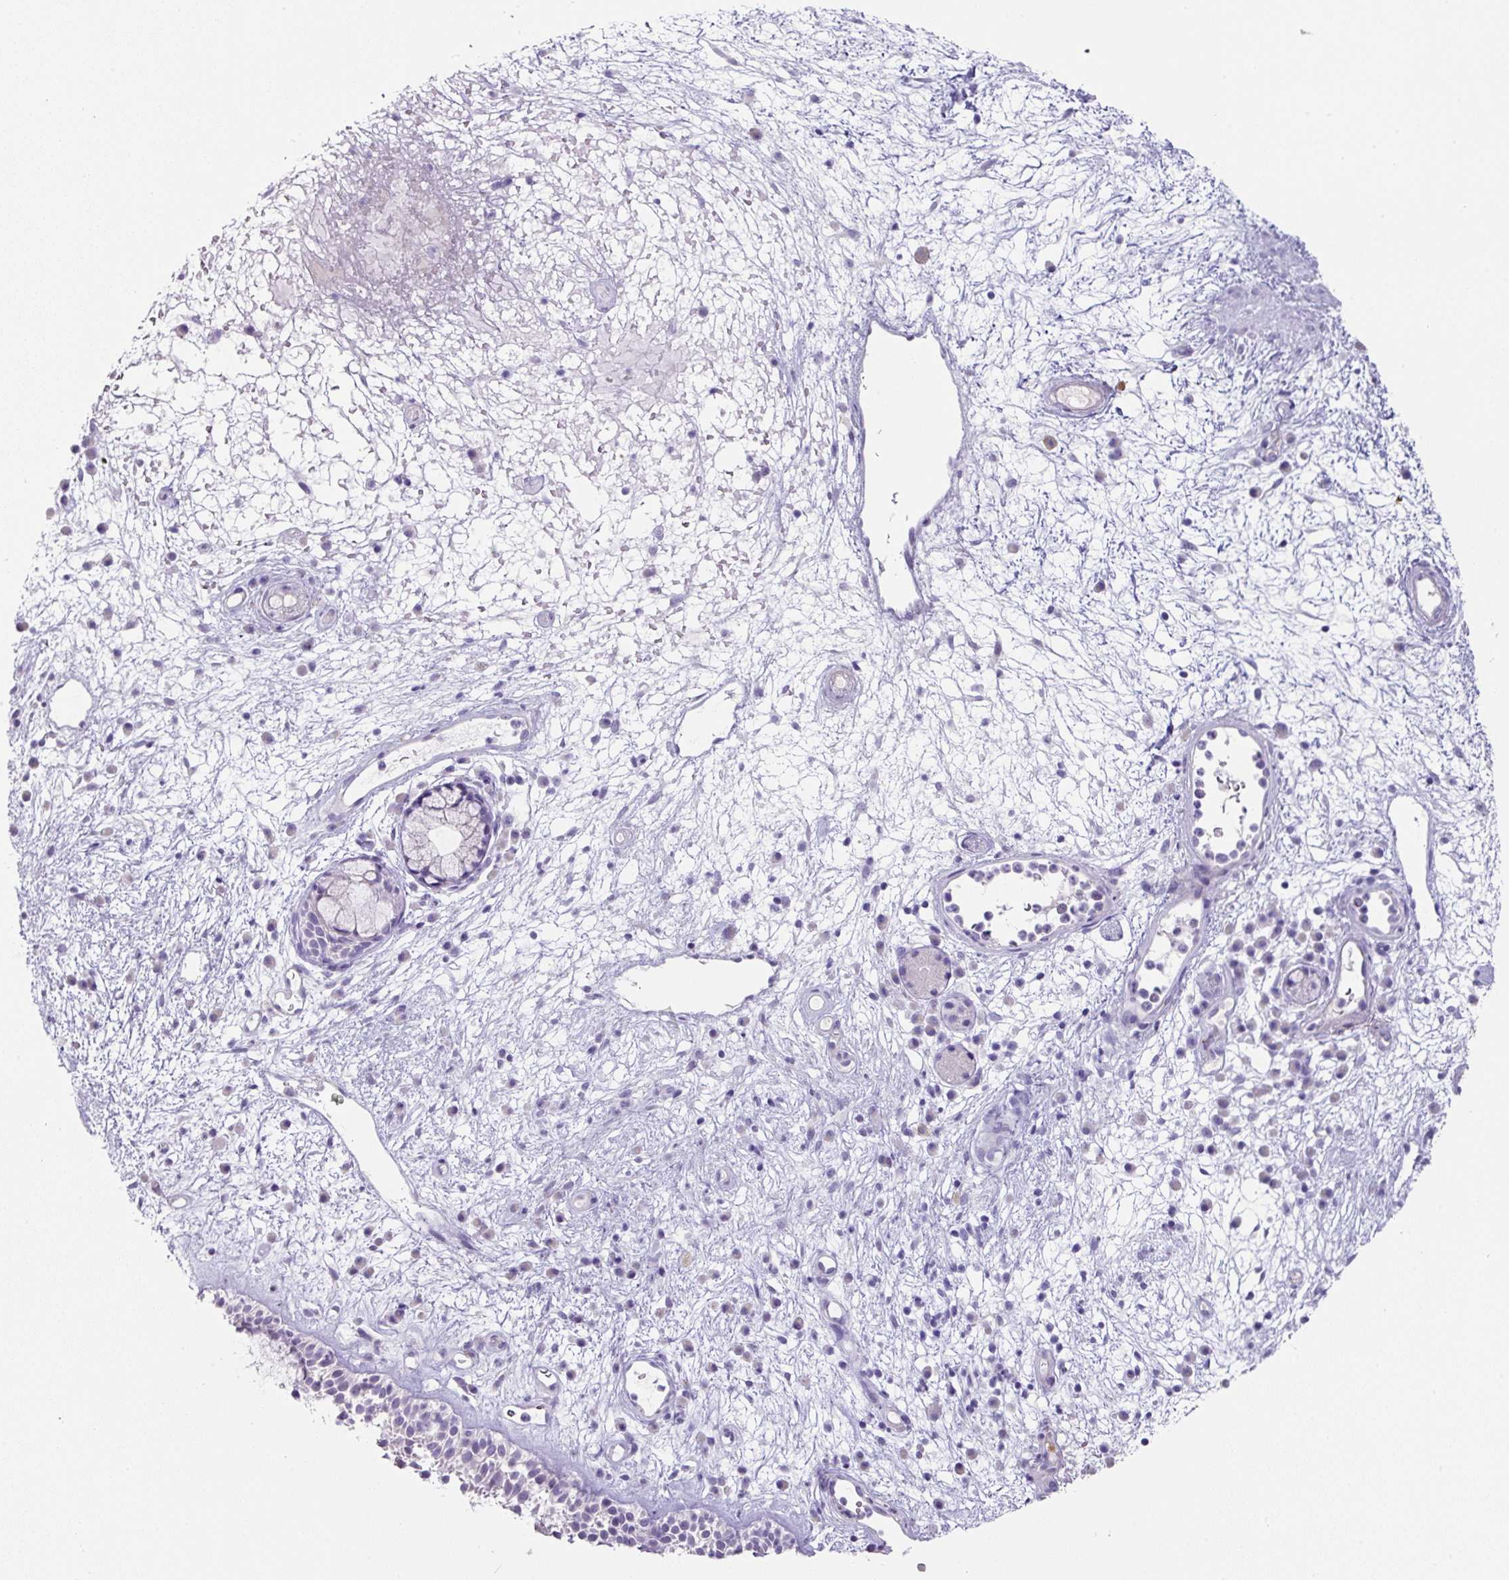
{"staining": {"intensity": "negative", "quantity": "none", "location": "none"}, "tissue": "nasopharynx", "cell_type": "Respiratory epithelial cells", "image_type": "normal", "snomed": [{"axis": "morphology", "description": "Normal tissue, NOS"}, {"axis": "morphology", "description": "Inflammation, NOS"}, {"axis": "topography", "description": "Nasopharynx"}], "caption": "Immunohistochemistry (IHC) photomicrograph of unremarkable nasopharynx: human nasopharynx stained with DAB displays no significant protein staining in respiratory epithelial cells. Nuclei are stained in blue.", "gene": "OR52N1", "patient": {"sex": "male", "age": 54}}